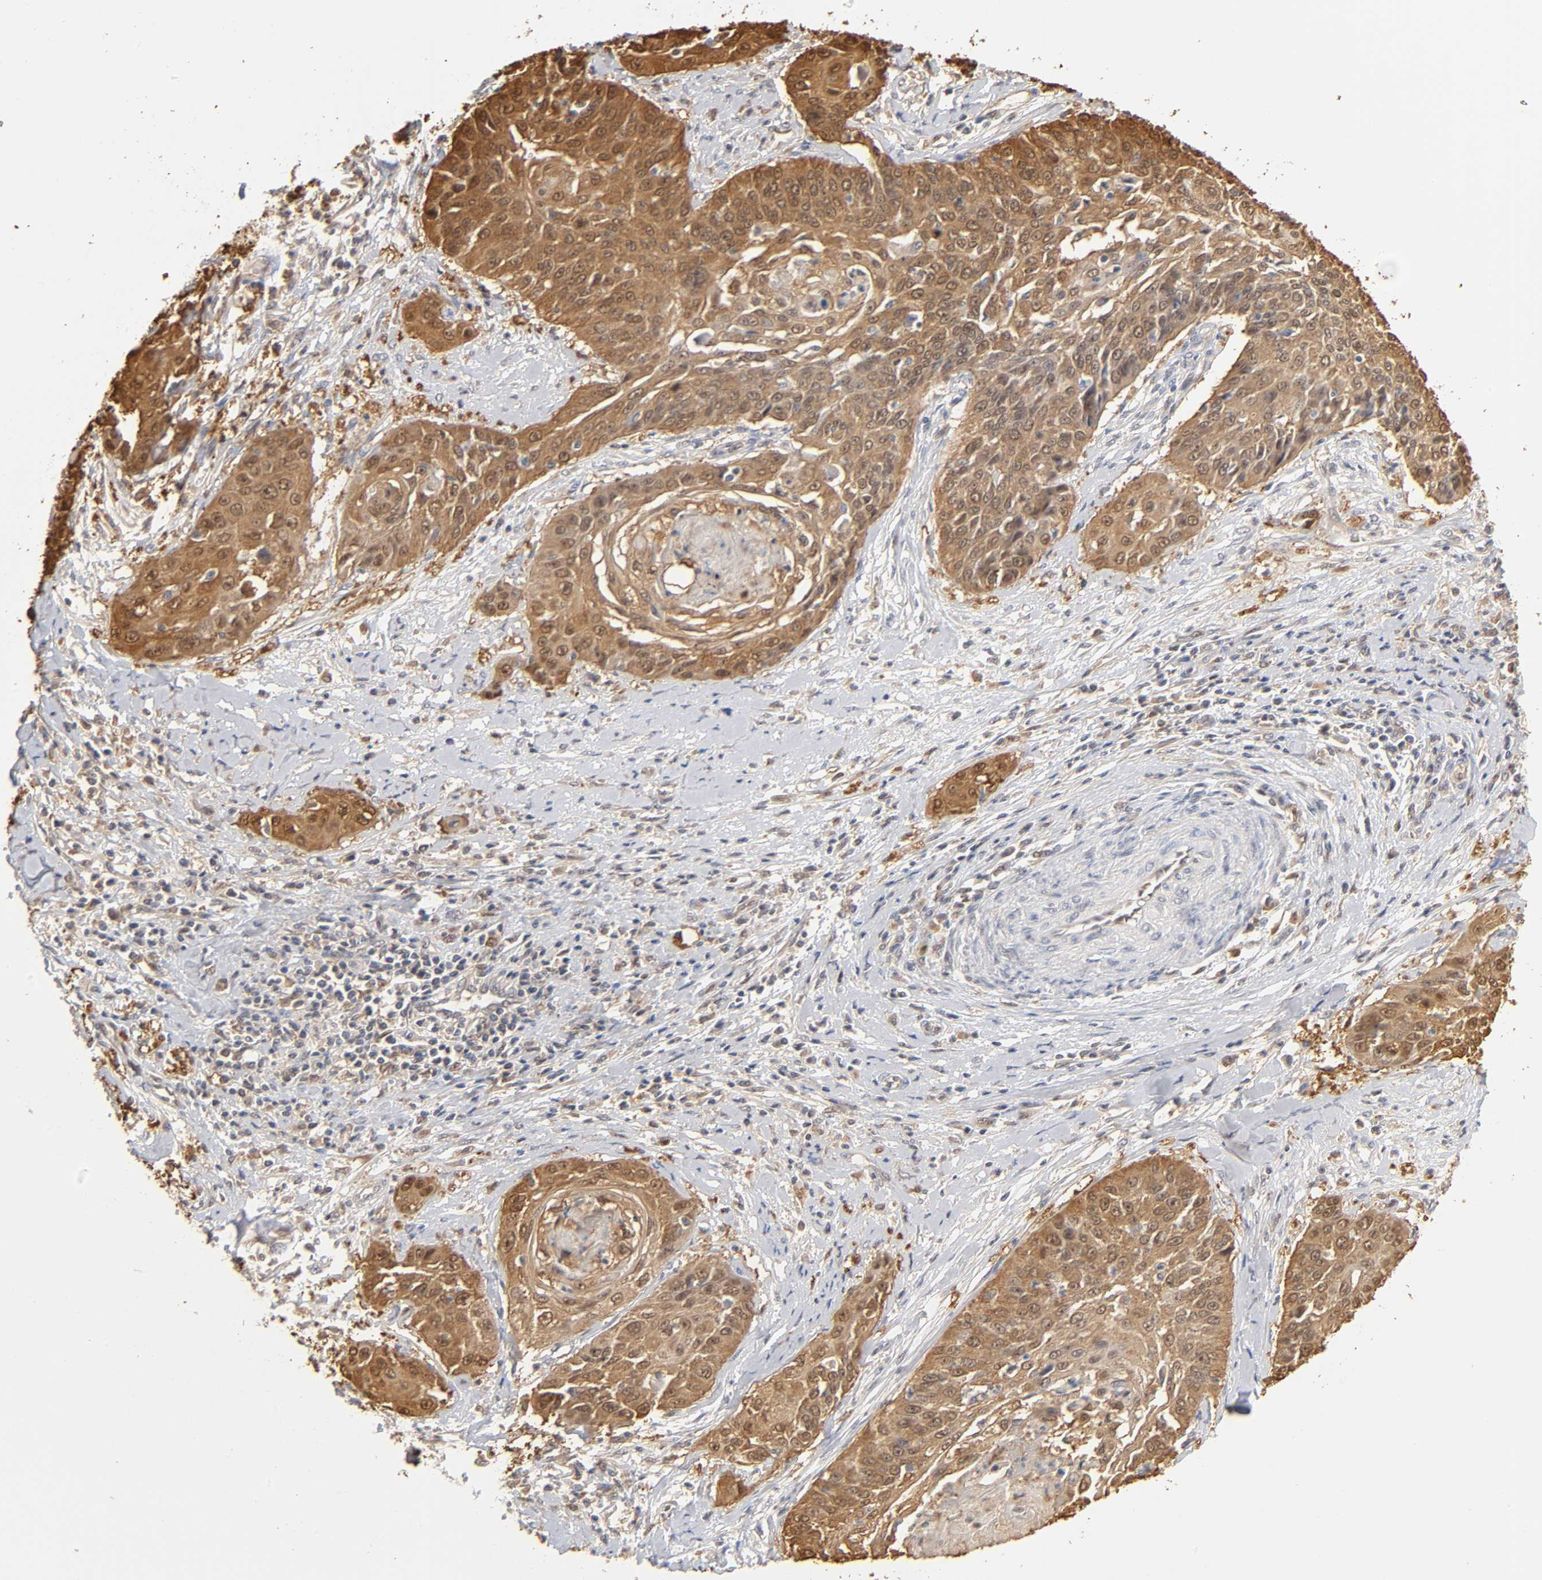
{"staining": {"intensity": "strong", "quantity": ">75%", "location": "cytoplasmic/membranous"}, "tissue": "cervical cancer", "cell_type": "Tumor cells", "image_type": "cancer", "snomed": [{"axis": "morphology", "description": "Squamous cell carcinoma, NOS"}, {"axis": "topography", "description": "Cervix"}], "caption": "Strong cytoplasmic/membranous protein positivity is appreciated in approximately >75% of tumor cells in cervical squamous cell carcinoma.", "gene": "DFFB", "patient": {"sex": "female", "age": 64}}